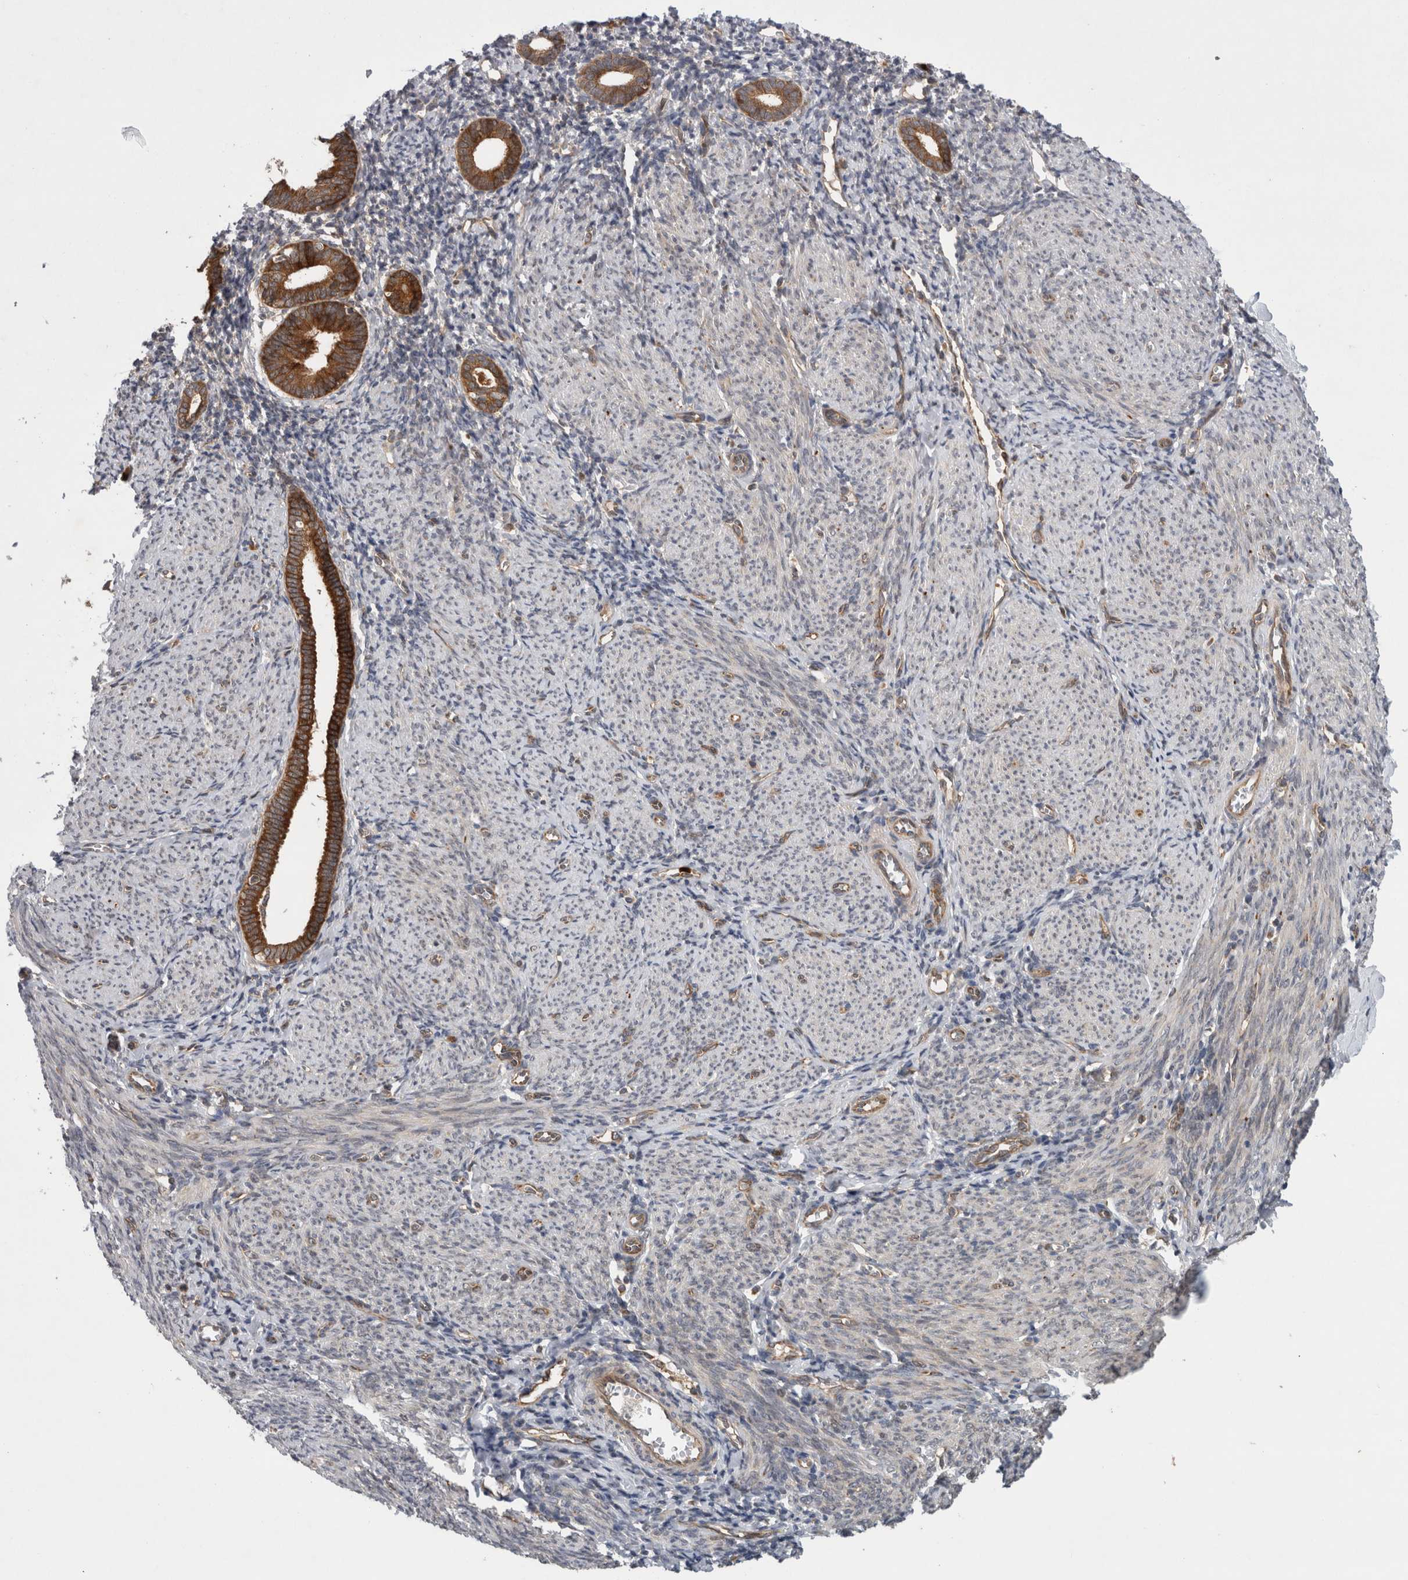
{"staining": {"intensity": "moderate", "quantity": "25%-75%", "location": "cytoplasmic/membranous"}, "tissue": "endometrium", "cell_type": "Cells in endometrial stroma", "image_type": "normal", "snomed": [{"axis": "morphology", "description": "Normal tissue, NOS"}, {"axis": "morphology", "description": "Adenocarcinoma, NOS"}, {"axis": "topography", "description": "Endometrium"}], "caption": "Immunohistochemistry (IHC) photomicrograph of unremarkable human endometrium stained for a protein (brown), which exhibits medium levels of moderate cytoplasmic/membranous positivity in approximately 25%-75% of cells in endometrial stroma.", "gene": "PDCD2", "patient": {"sex": "female", "age": 57}}